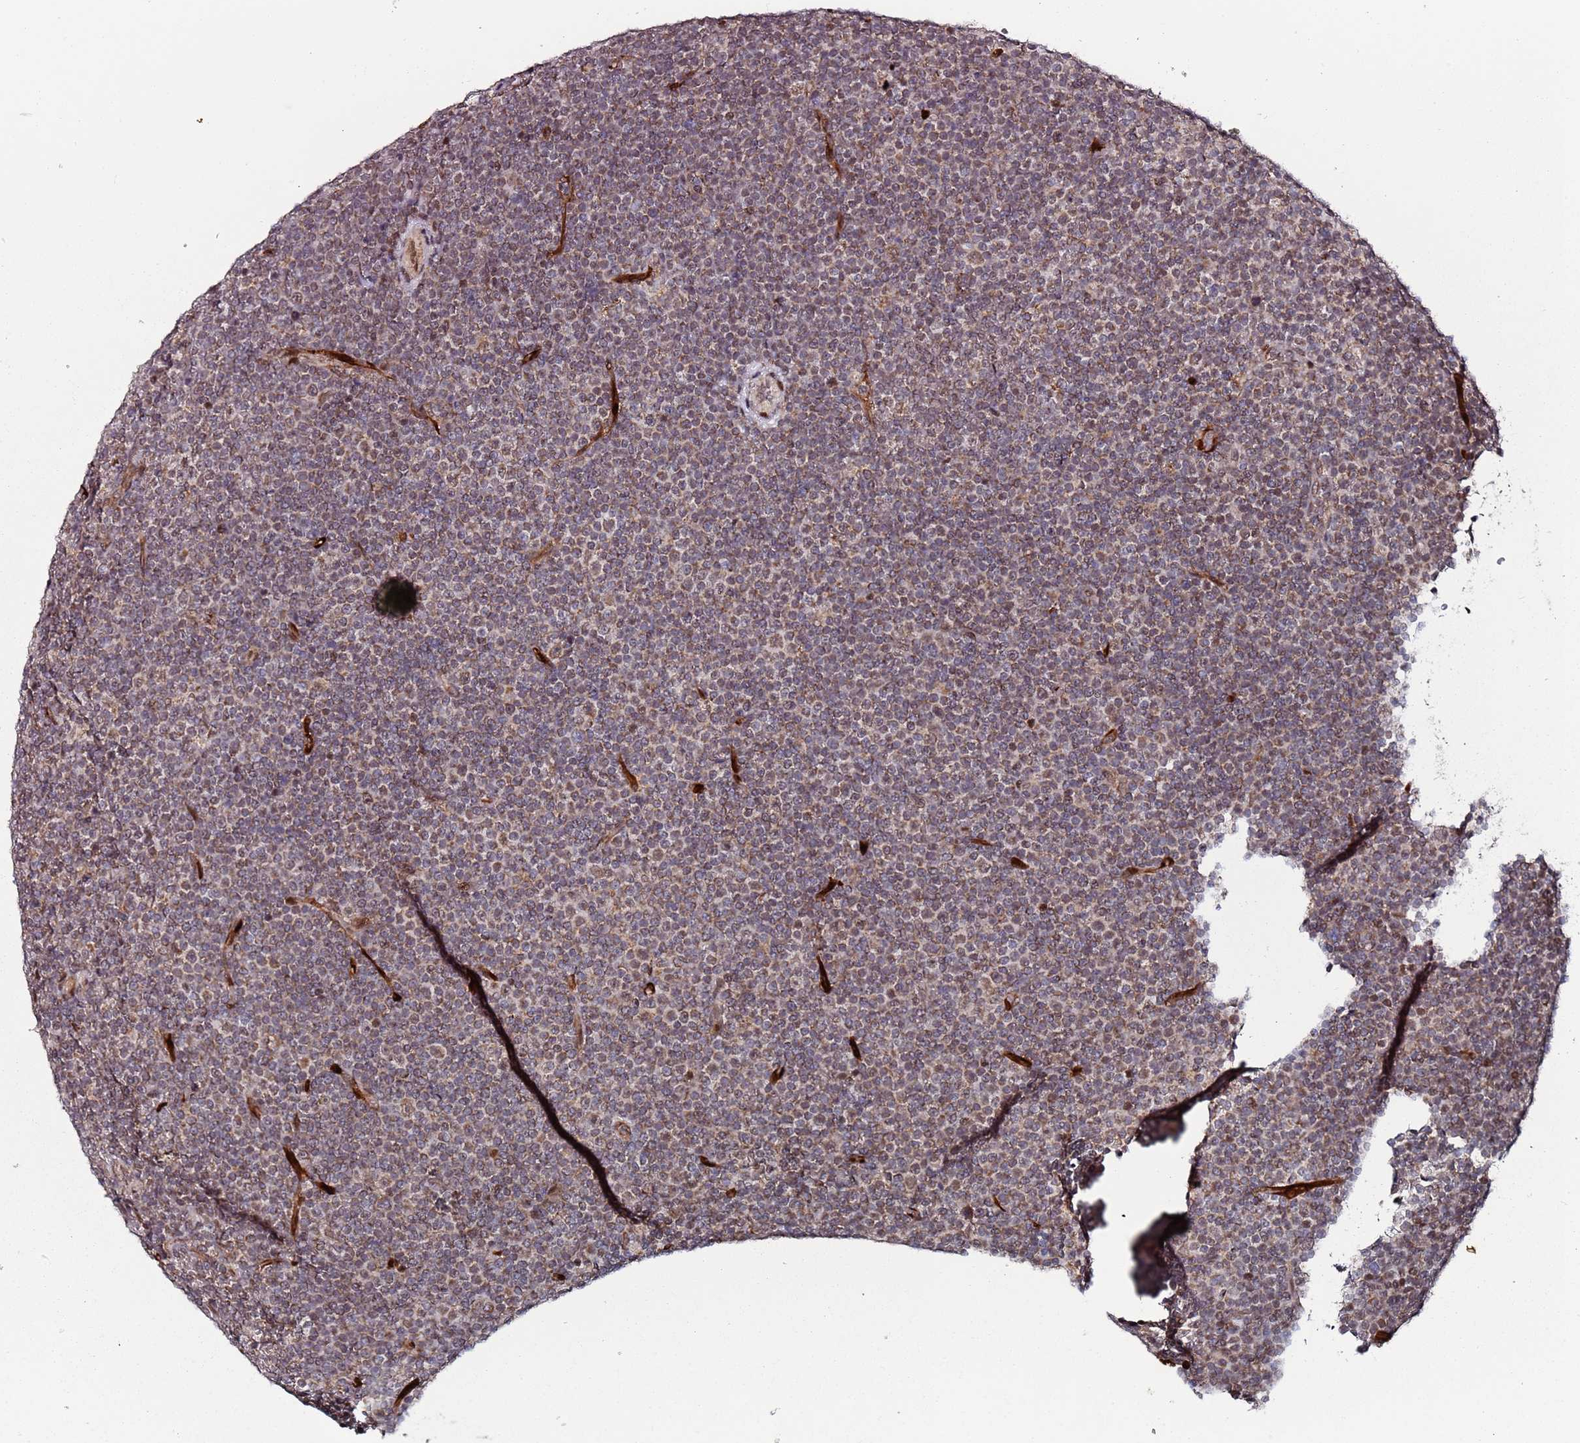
{"staining": {"intensity": "moderate", "quantity": "25%-75%", "location": "nuclear"}, "tissue": "lymphoma", "cell_type": "Tumor cells", "image_type": "cancer", "snomed": [{"axis": "morphology", "description": "Malignant lymphoma, non-Hodgkin's type, Low grade"}, {"axis": "topography", "description": "Lymph node"}], "caption": "Immunohistochemistry (DAB (3,3'-diaminobenzidine)) staining of low-grade malignant lymphoma, non-Hodgkin's type demonstrates moderate nuclear protein expression in about 25%-75% of tumor cells.", "gene": "TP53AIP1", "patient": {"sex": "female", "age": 67}}